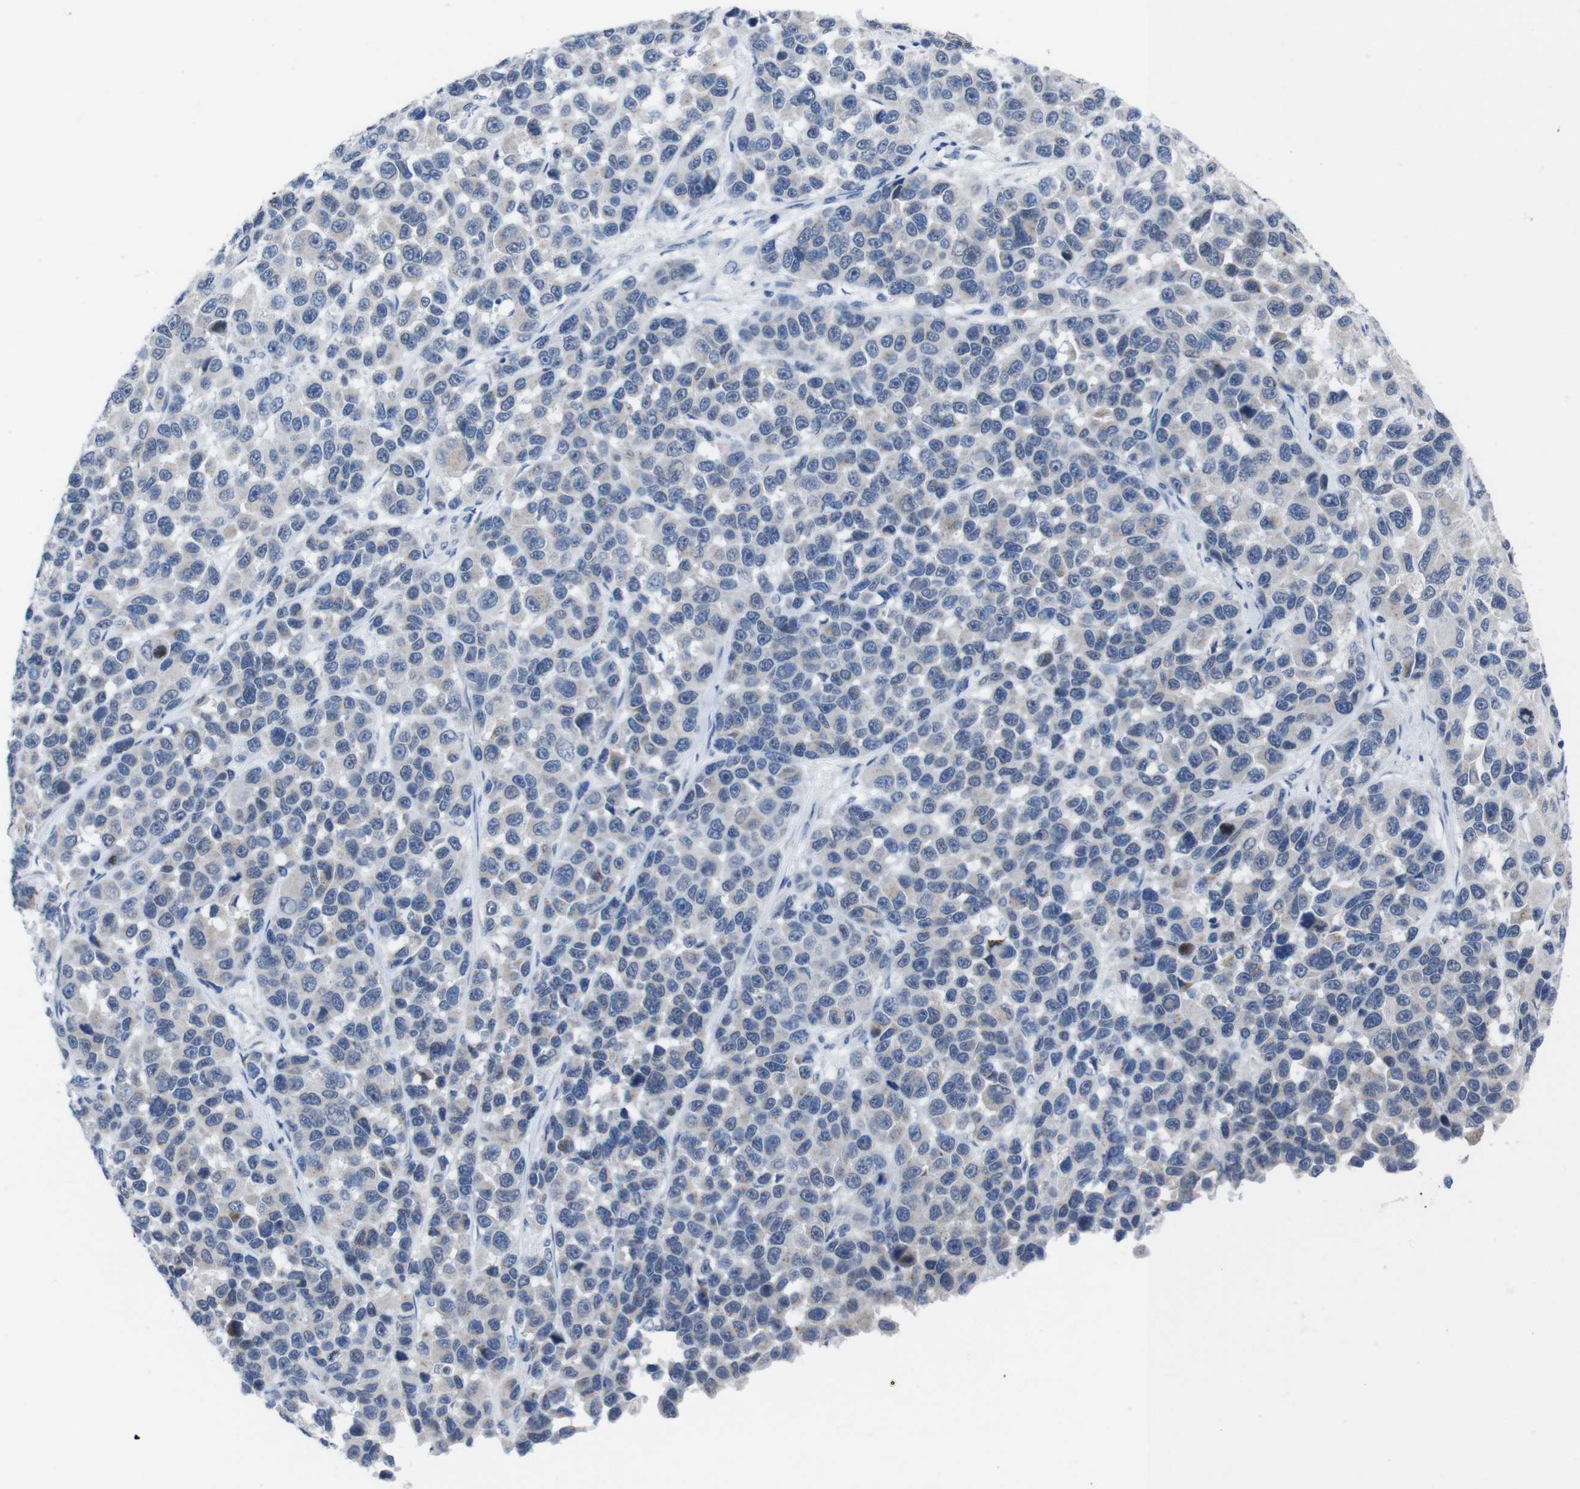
{"staining": {"intensity": "negative", "quantity": "none", "location": "none"}, "tissue": "melanoma", "cell_type": "Tumor cells", "image_type": "cancer", "snomed": [{"axis": "morphology", "description": "Malignant melanoma, NOS"}, {"axis": "topography", "description": "Skin"}], "caption": "The image shows no staining of tumor cells in melanoma.", "gene": "IRF4", "patient": {"sex": "male", "age": 53}}